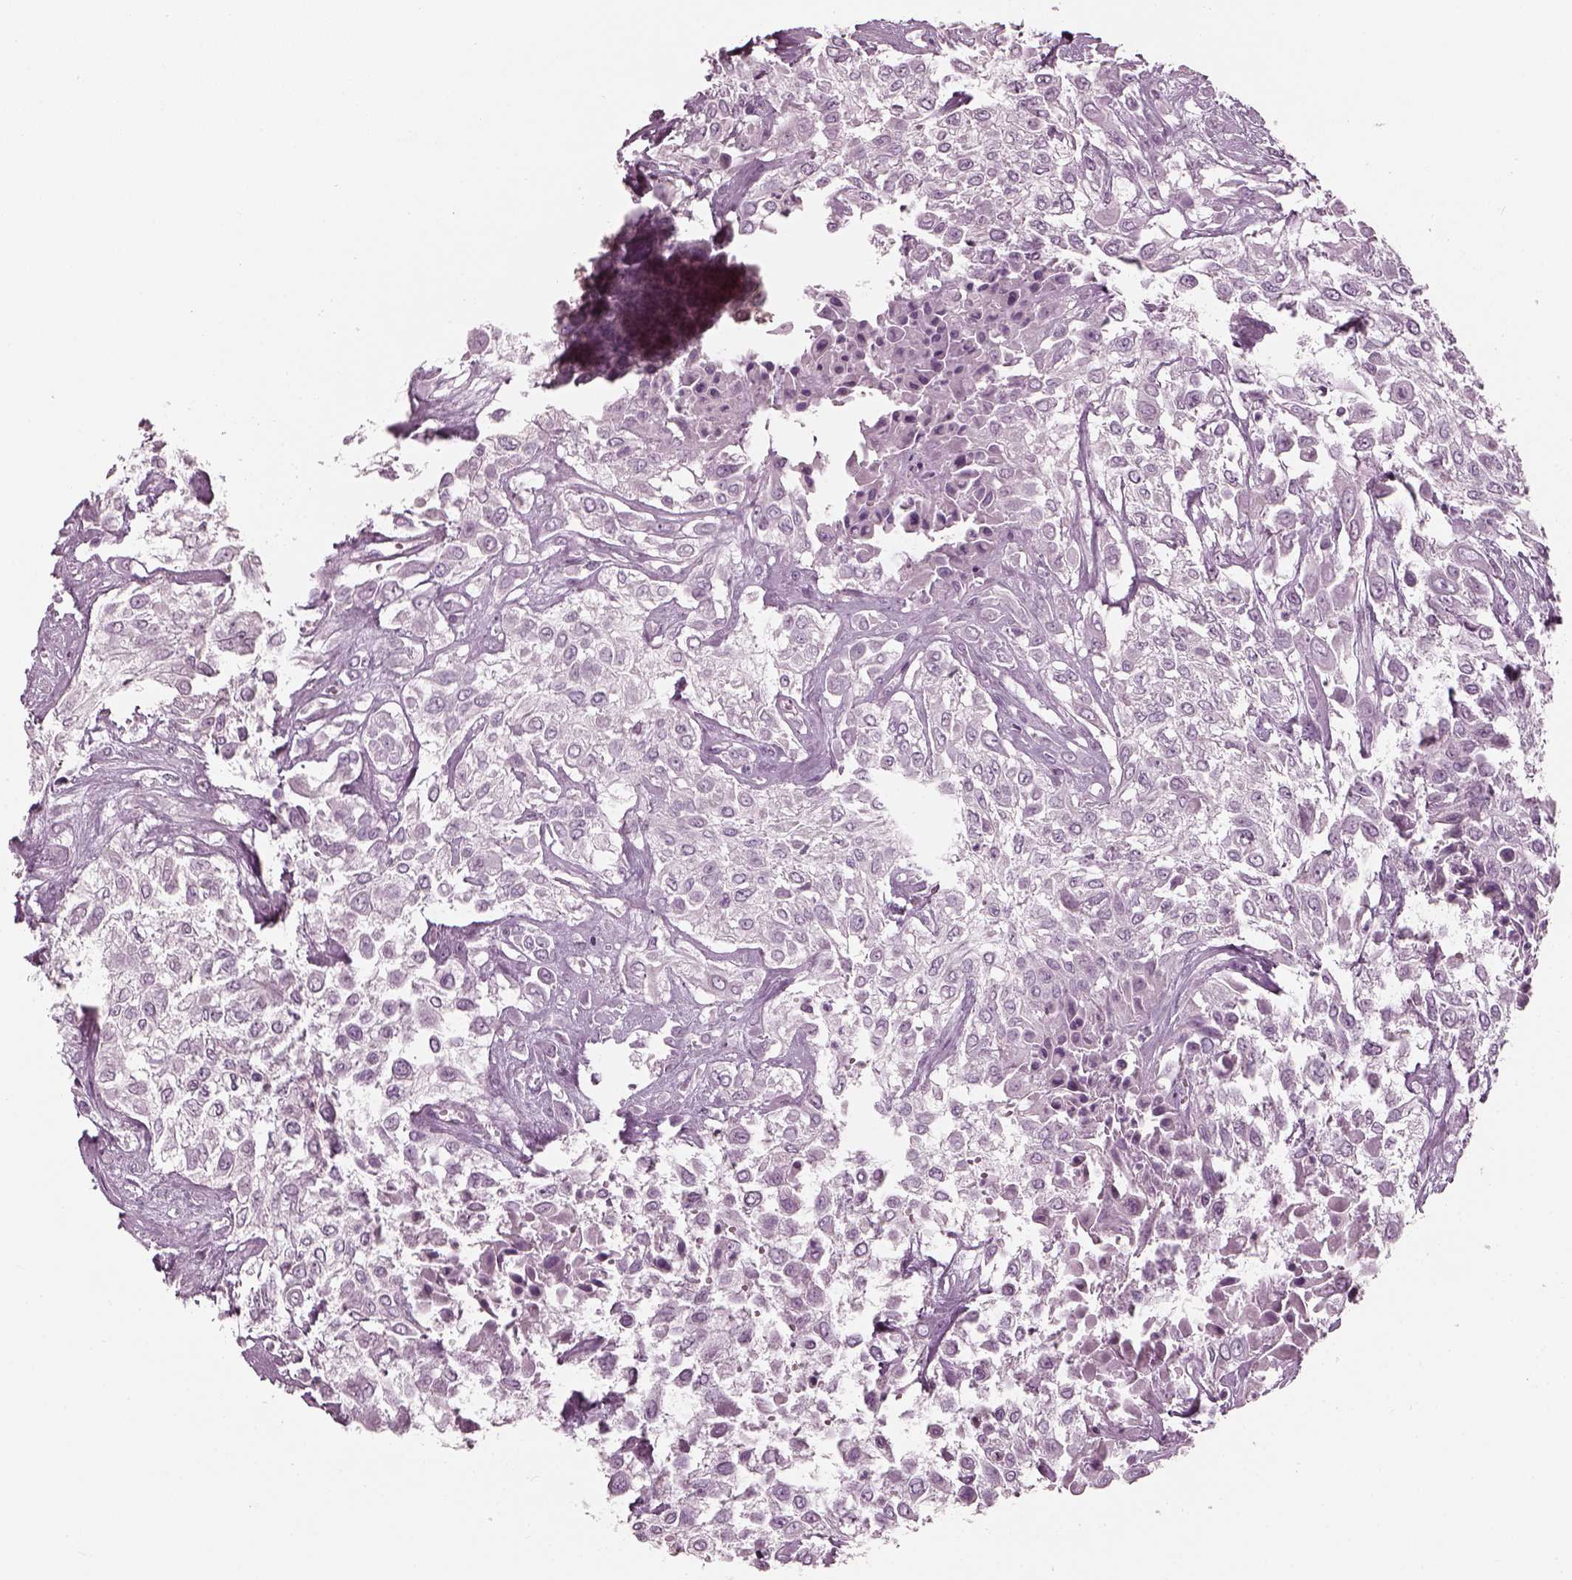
{"staining": {"intensity": "negative", "quantity": "none", "location": "none"}, "tissue": "urothelial cancer", "cell_type": "Tumor cells", "image_type": "cancer", "snomed": [{"axis": "morphology", "description": "Urothelial carcinoma, High grade"}, {"axis": "topography", "description": "Urinary bladder"}], "caption": "High-grade urothelial carcinoma stained for a protein using IHC demonstrates no positivity tumor cells.", "gene": "CNTN1", "patient": {"sex": "male", "age": 57}}